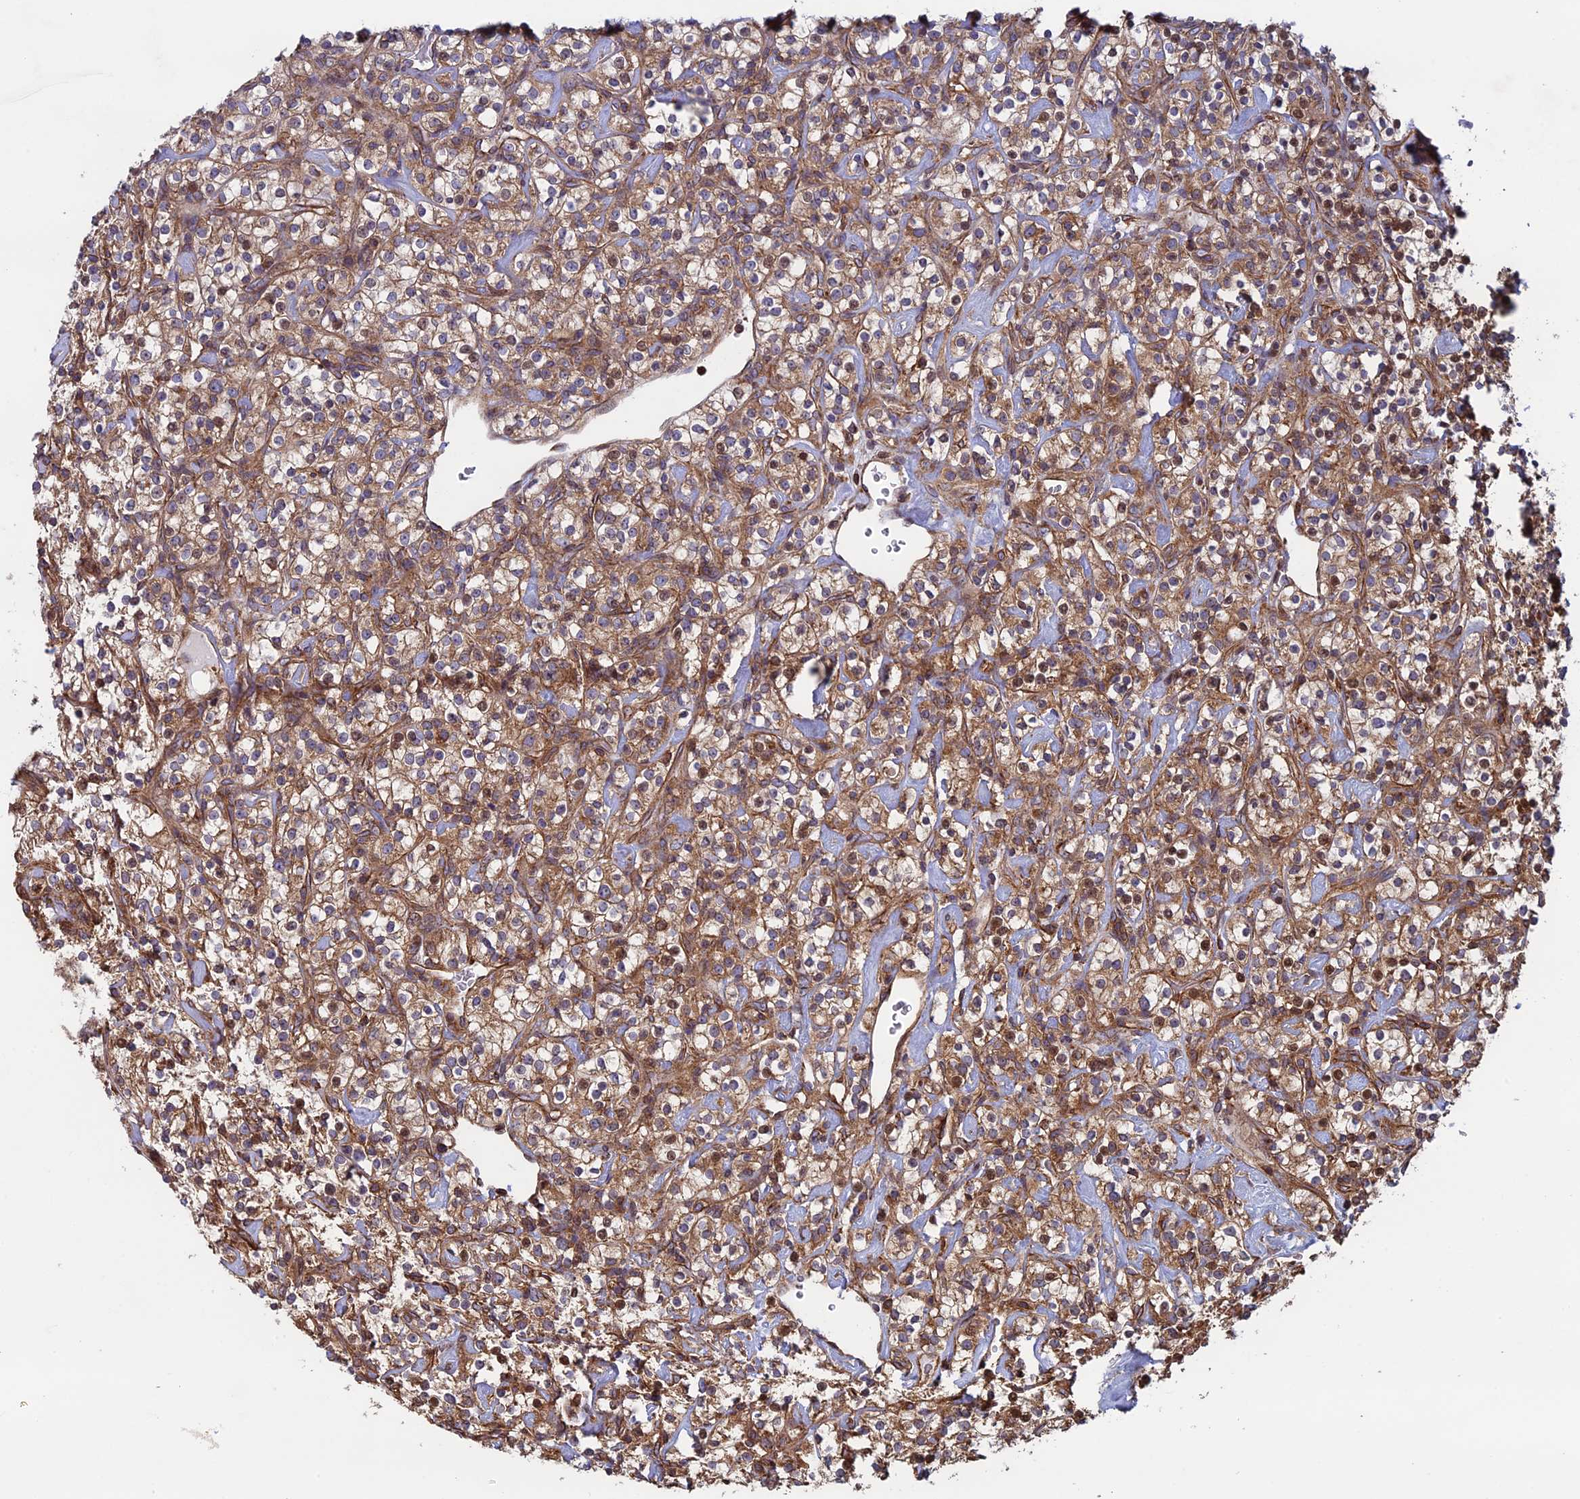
{"staining": {"intensity": "moderate", "quantity": ">75%", "location": "cytoplasmic/membranous"}, "tissue": "renal cancer", "cell_type": "Tumor cells", "image_type": "cancer", "snomed": [{"axis": "morphology", "description": "Adenocarcinoma, NOS"}, {"axis": "topography", "description": "Kidney"}], "caption": "Tumor cells demonstrate medium levels of moderate cytoplasmic/membranous positivity in about >75% of cells in human renal cancer (adenocarcinoma).", "gene": "CCDC8", "patient": {"sex": "male", "age": 77}}